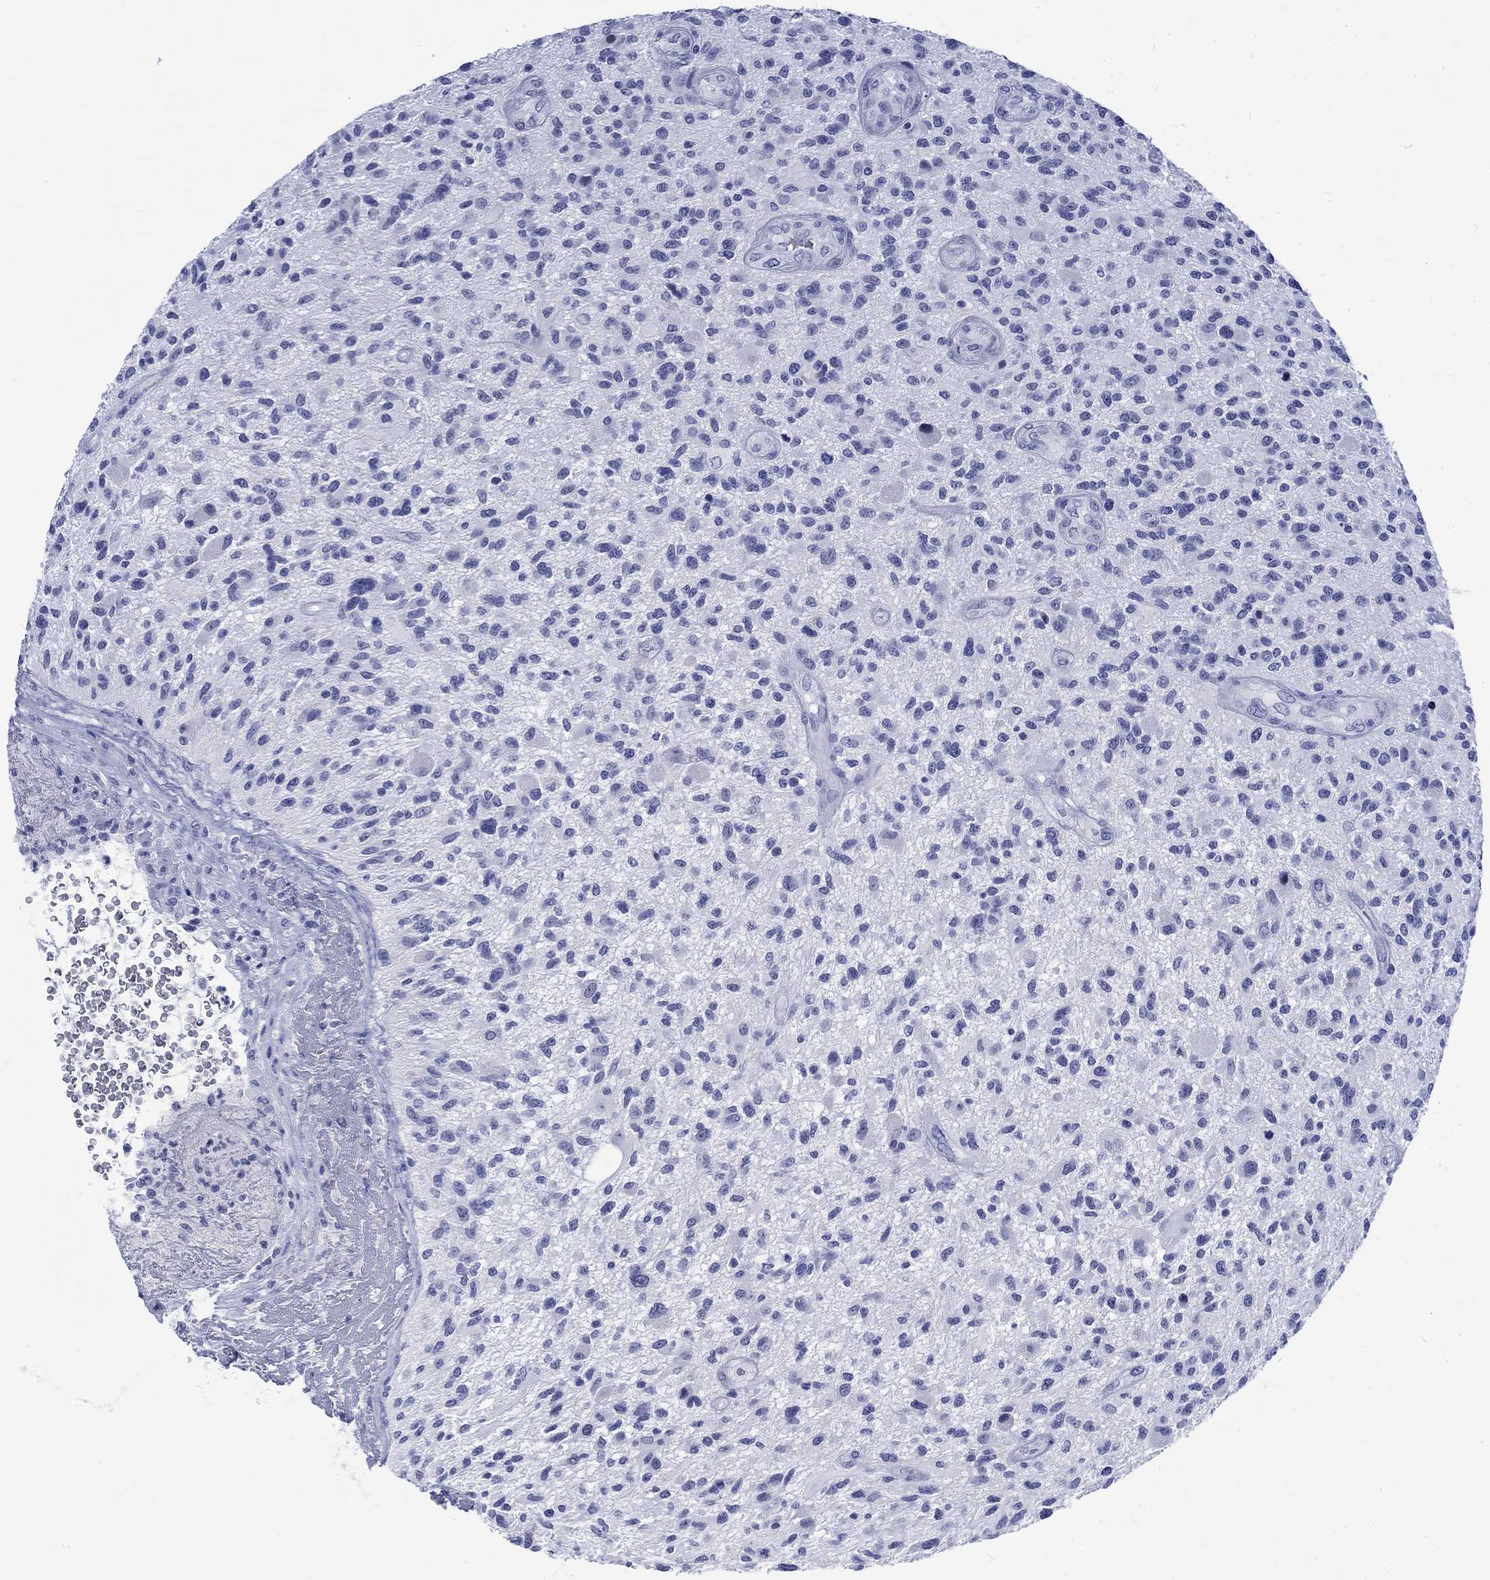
{"staining": {"intensity": "negative", "quantity": "none", "location": "none"}, "tissue": "glioma", "cell_type": "Tumor cells", "image_type": "cancer", "snomed": [{"axis": "morphology", "description": "Glioma, malignant, High grade"}, {"axis": "topography", "description": "Brain"}], "caption": "There is no significant positivity in tumor cells of glioma.", "gene": "KRT76", "patient": {"sex": "male", "age": 47}}